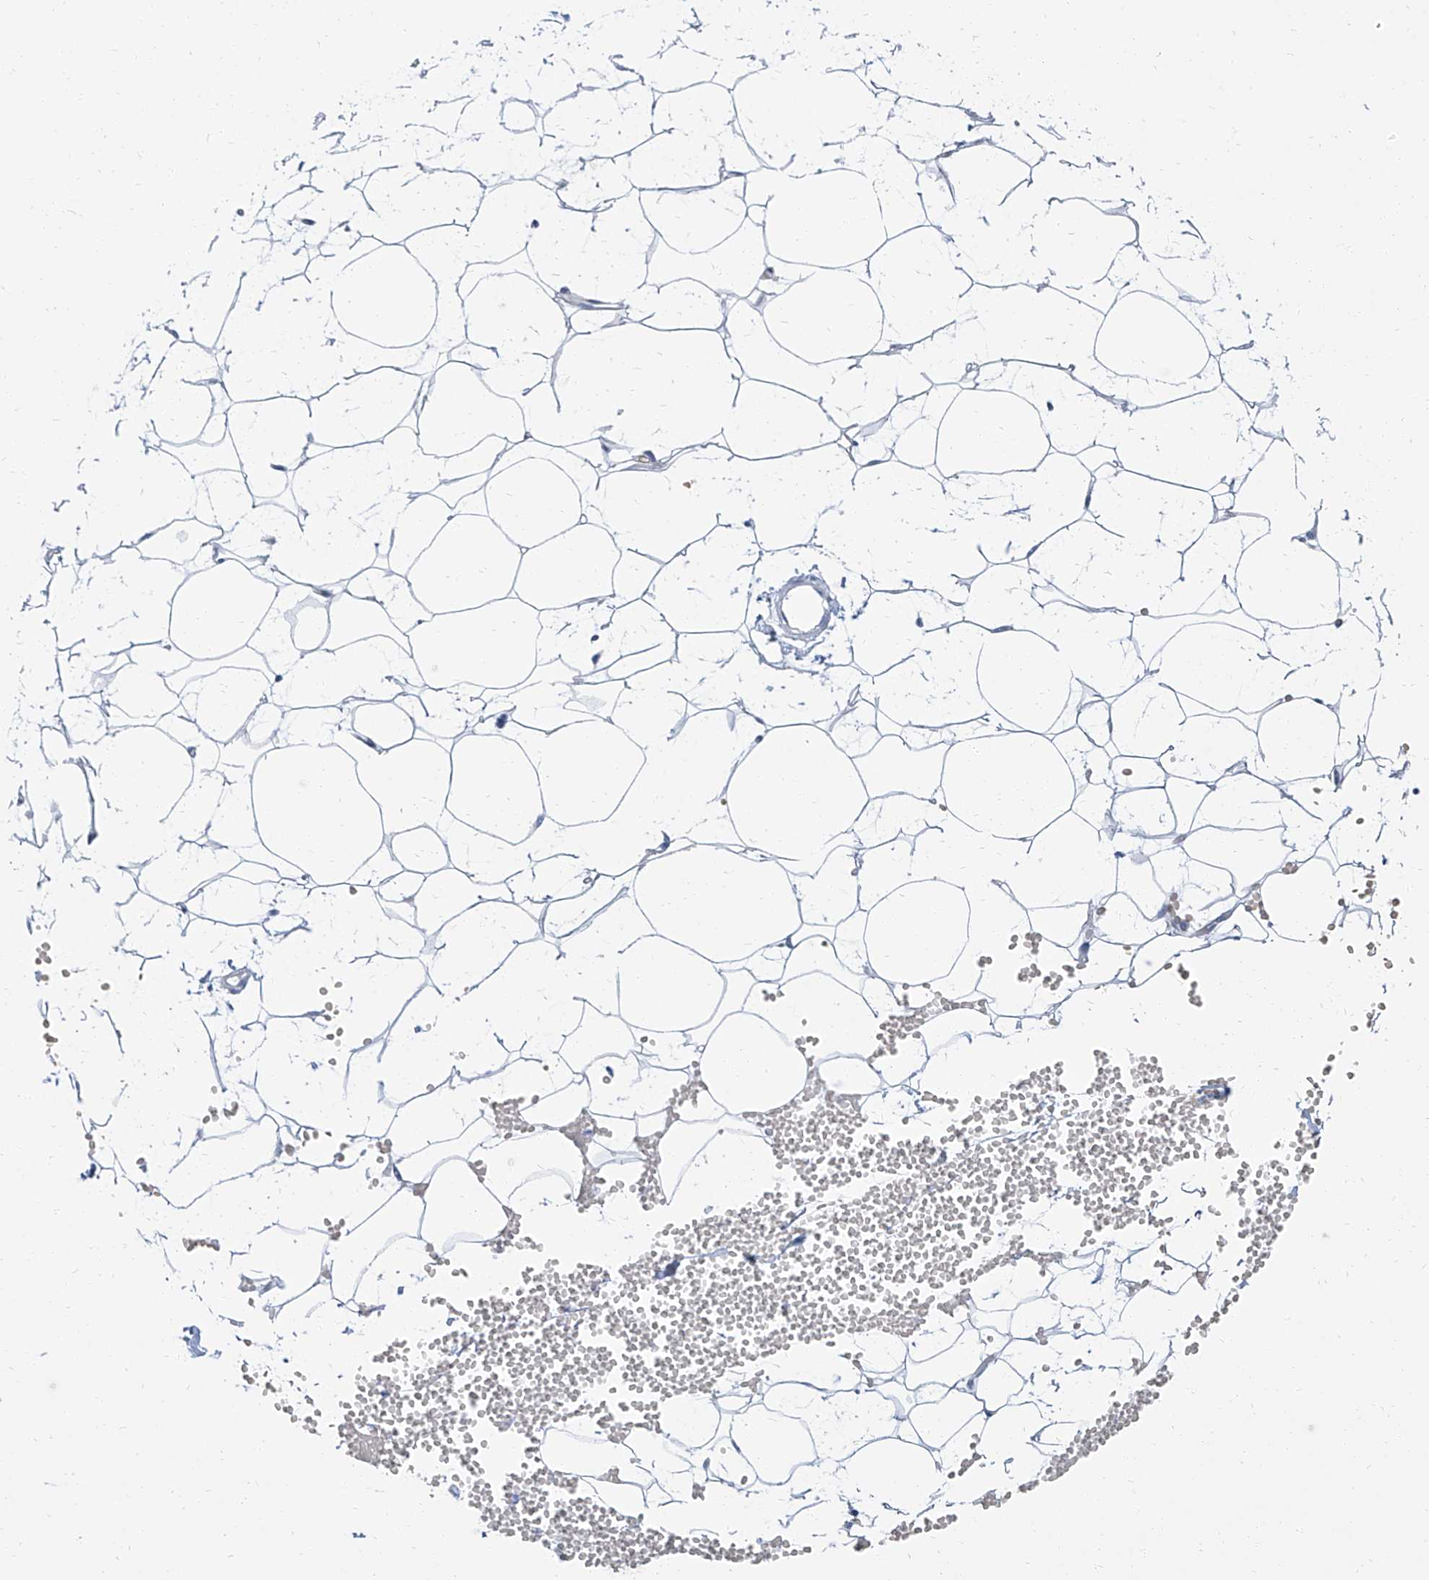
{"staining": {"intensity": "negative", "quantity": "none", "location": "none"}, "tissue": "adipose tissue", "cell_type": "Adipocytes", "image_type": "normal", "snomed": [{"axis": "morphology", "description": "Normal tissue, NOS"}, {"axis": "topography", "description": "Breast"}], "caption": "The histopathology image reveals no significant staining in adipocytes of adipose tissue.", "gene": "TXLNB", "patient": {"sex": "female", "age": 23}}